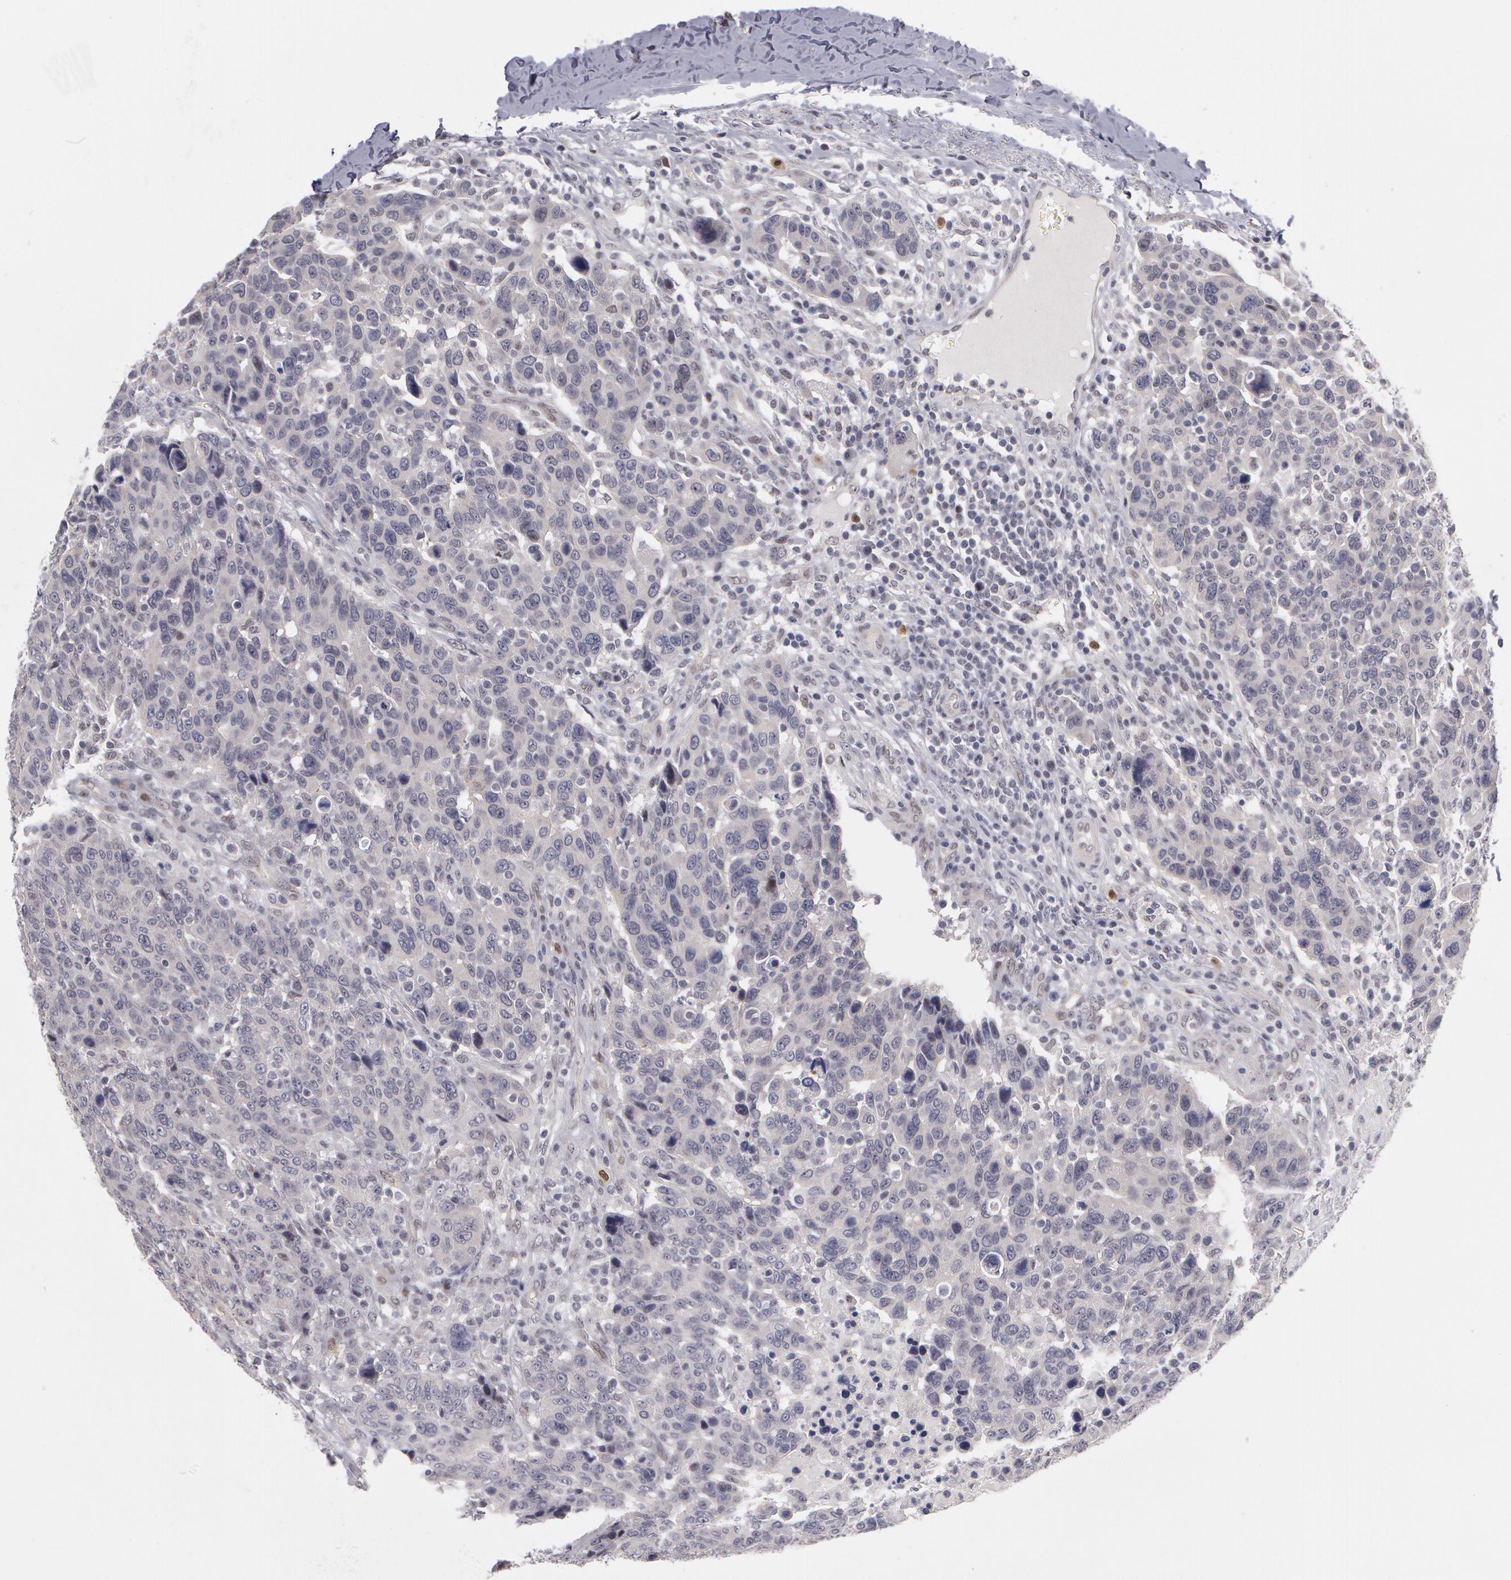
{"staining": {"intensity": "weak", "quantity": "<25%", "location": "nuclear"}, "tissue": "breast cancer", "cell_type": "Tumor cells", "image_type": "cancer", "snomed": [{"axis": "morphology", "description": "Duct carcinoma"}, {"axis": "topography", "description": "Breast"}], "caption": "Infiltrating ductal carcinoma (breast) was stained to show a protein in brown. There is no significant expression in tumor cells.", "gene": "PRICKLE1", "patient": {"sex": "female", "age": 37}}